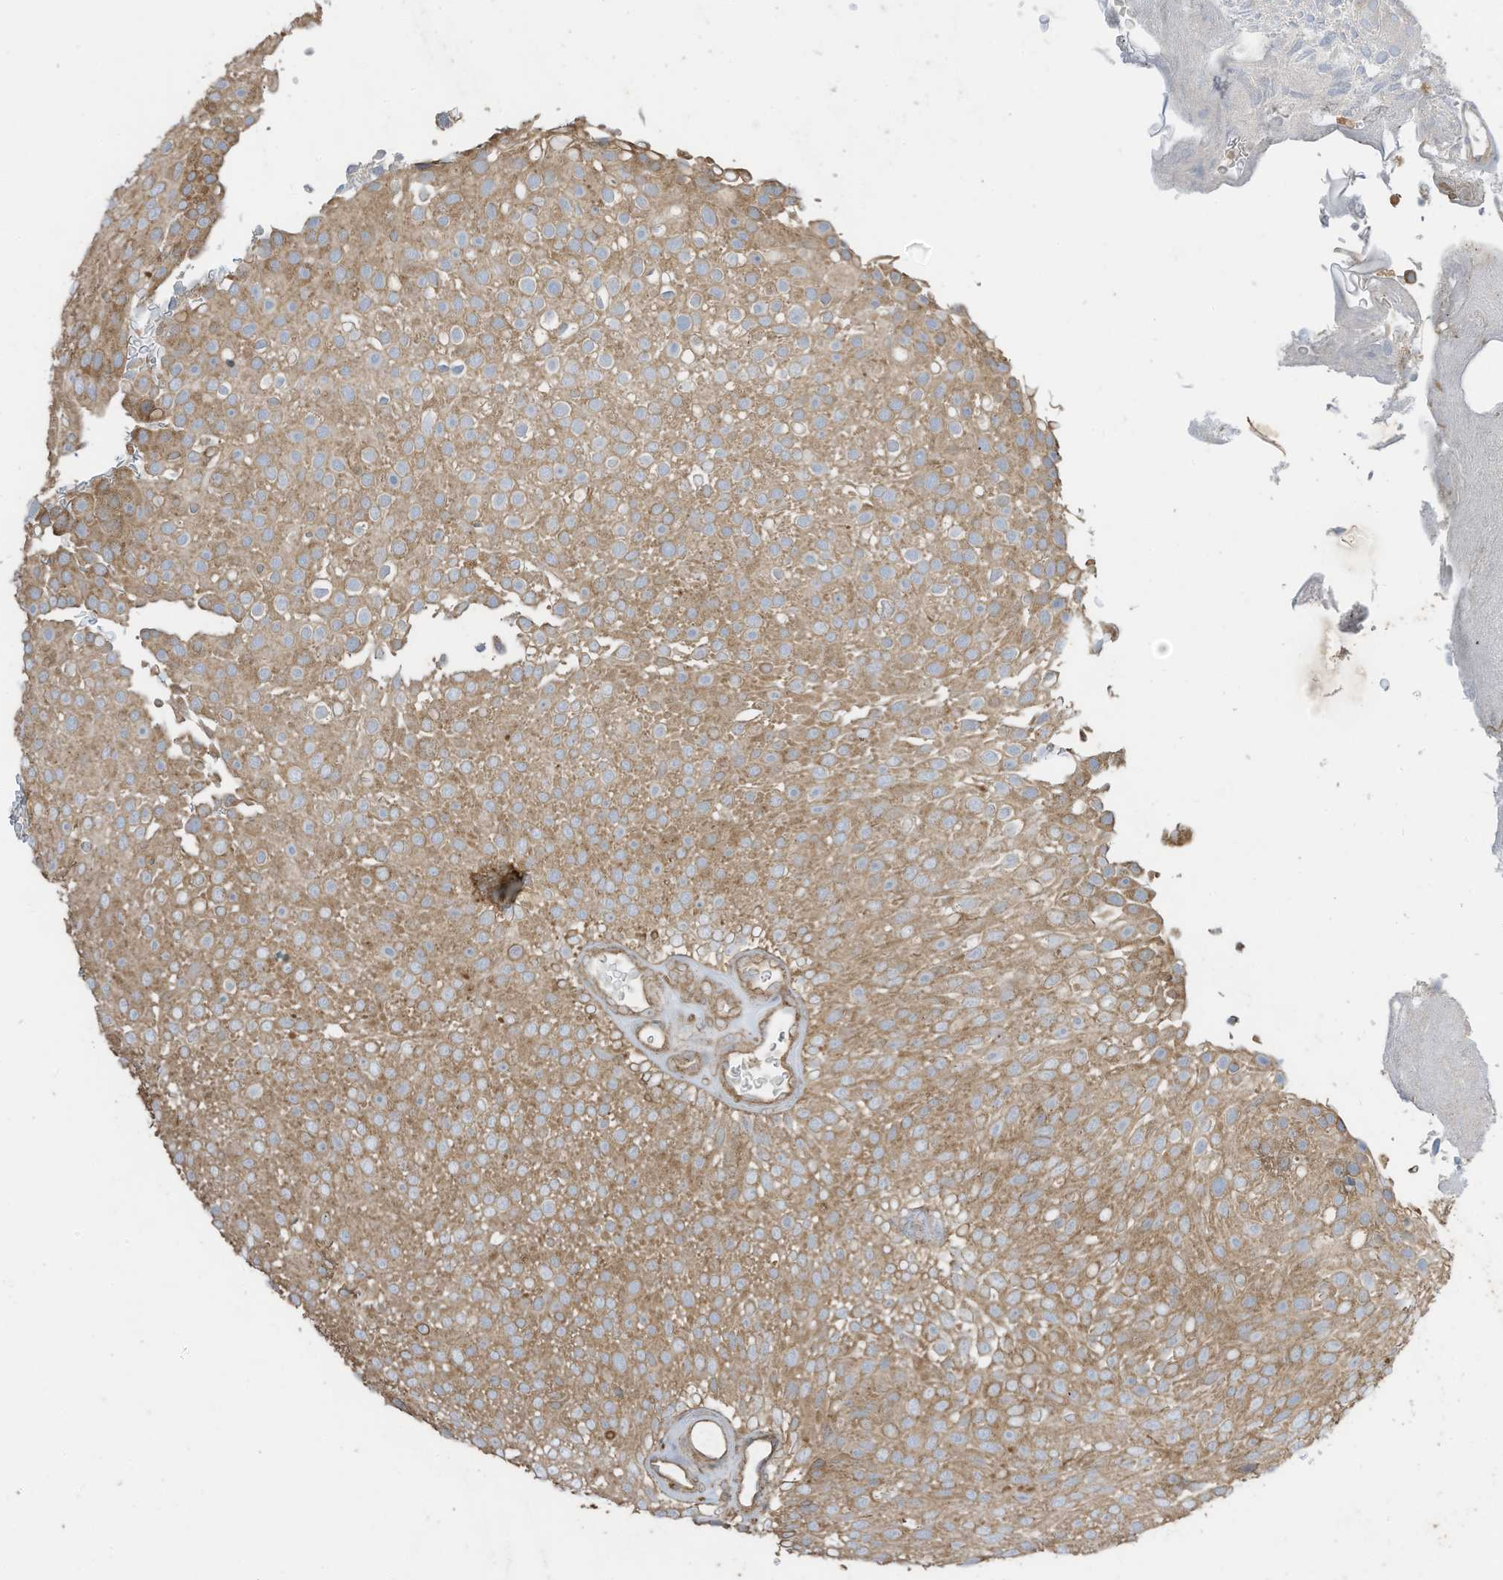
{"staining": {"intensity": "moderate", "quantity": ">75%", "location": "cytoplasmic/membranous"}, "tissue": "urothelial cancer", "cell_type": "Tumor cells", "image_type": "cancer", "snomed": [{"axis": "morphology", "description": "Urothelial carcinoma, Low grade"}, {"axis": "topography", "description": "Urinary bladder"}], "caption": "Tumor cells display medium levels of moderate cytoplasmic/membranous expression in about >75% of cells in low-grade urothelial carcinoma.", "gene": "CGAS", "patient": {"sex": "male", "age": 78}}